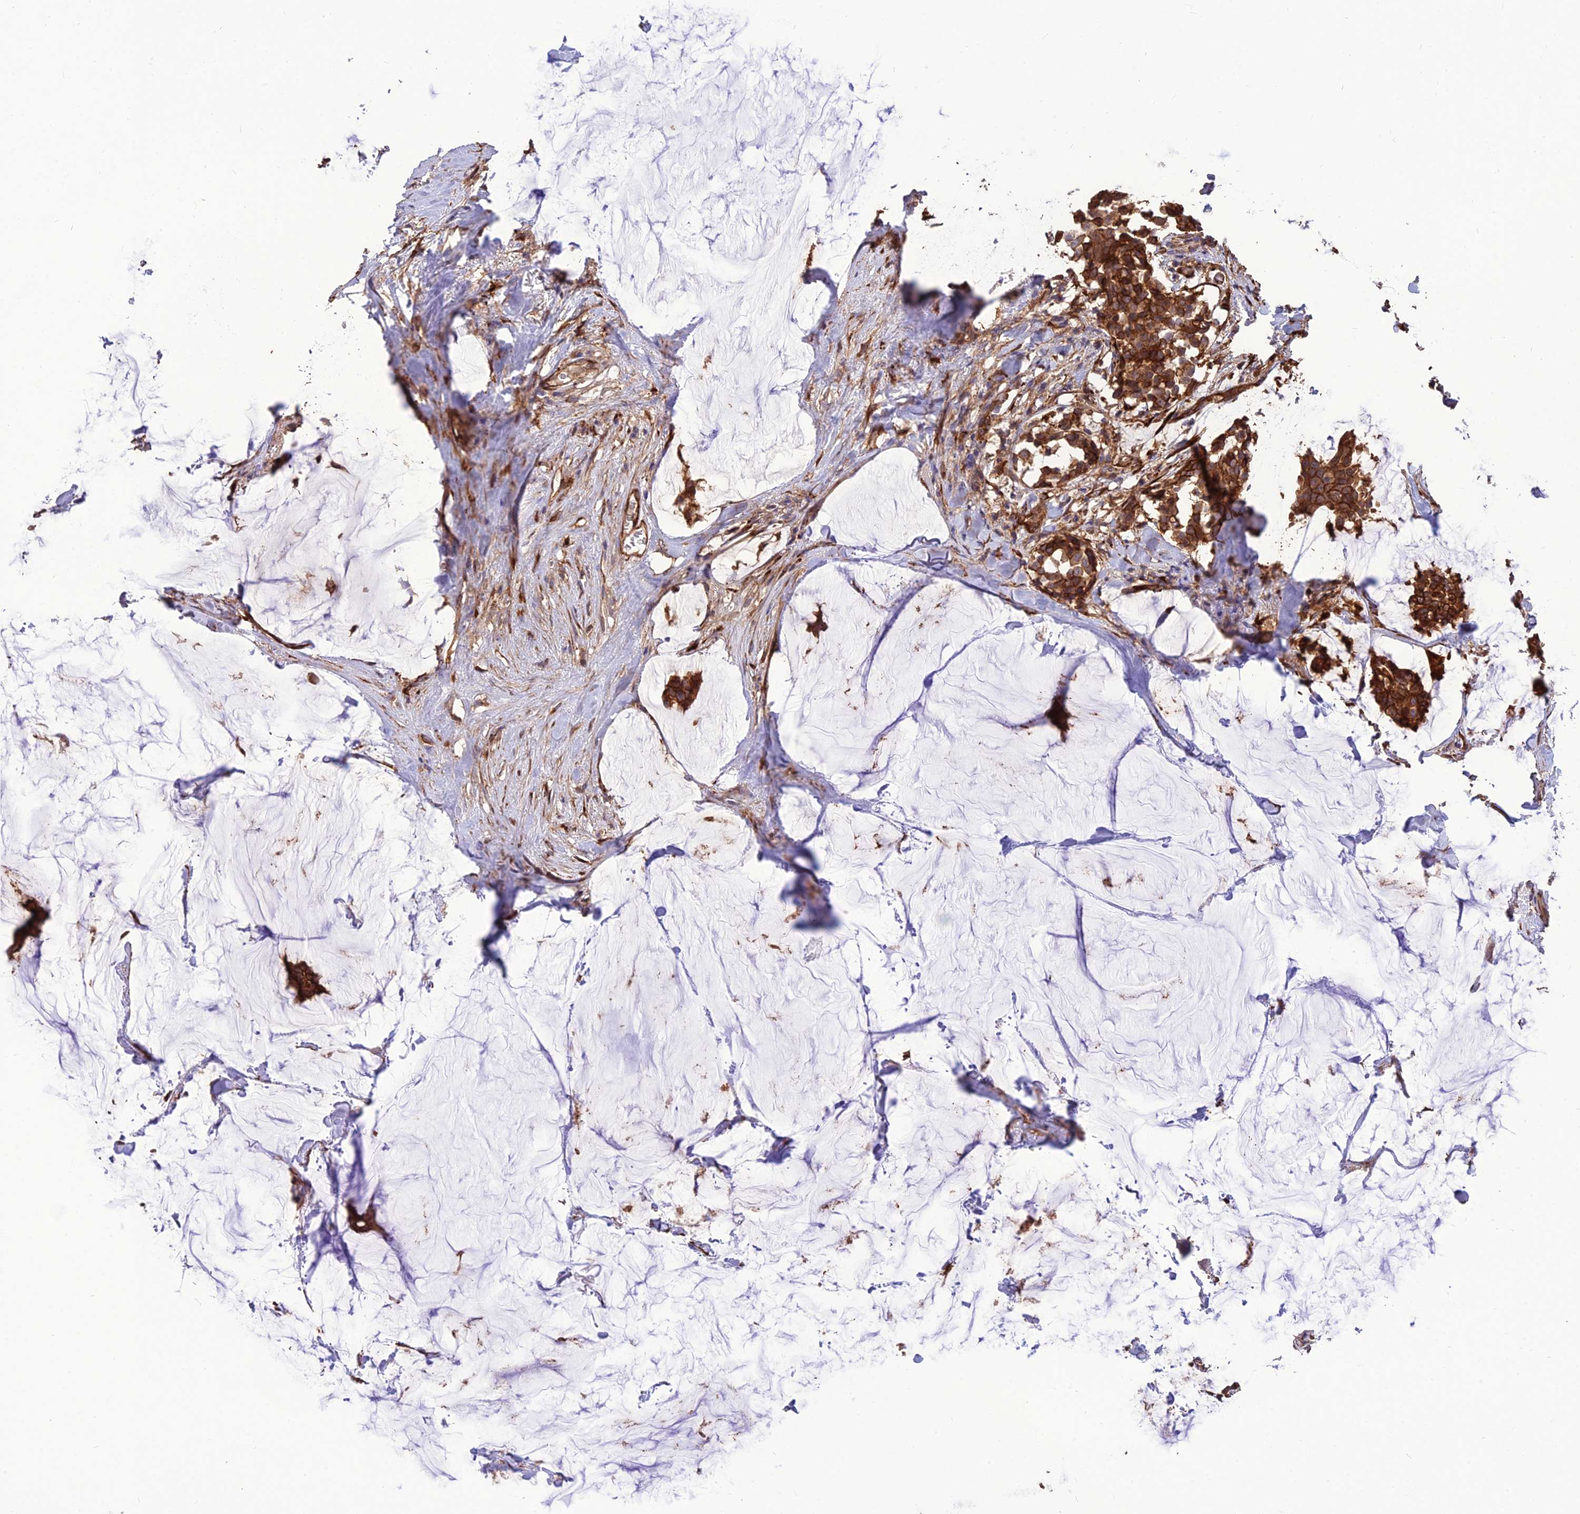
{"staining": {"intensity": "strong", "quantity": ">75%", "location": "cytoplasmic/membranous"}, "tissue": "breast cancer", "cell_type": "Tumor cells", "image_type": "cancer", "snomed": [{"axis": "morphology", "description": "Duct carcinoma"}, {"axis": "topography", "description": "Breast"}], "caption": "Breast intraductal carcinoma tissue displays strong cytoplasmic/membranous expression in about >75% of tumor cells, visualized by immunohistochemistry.", "gene": "CRTAP", "patient": {"sex": "female", "age": 93}}